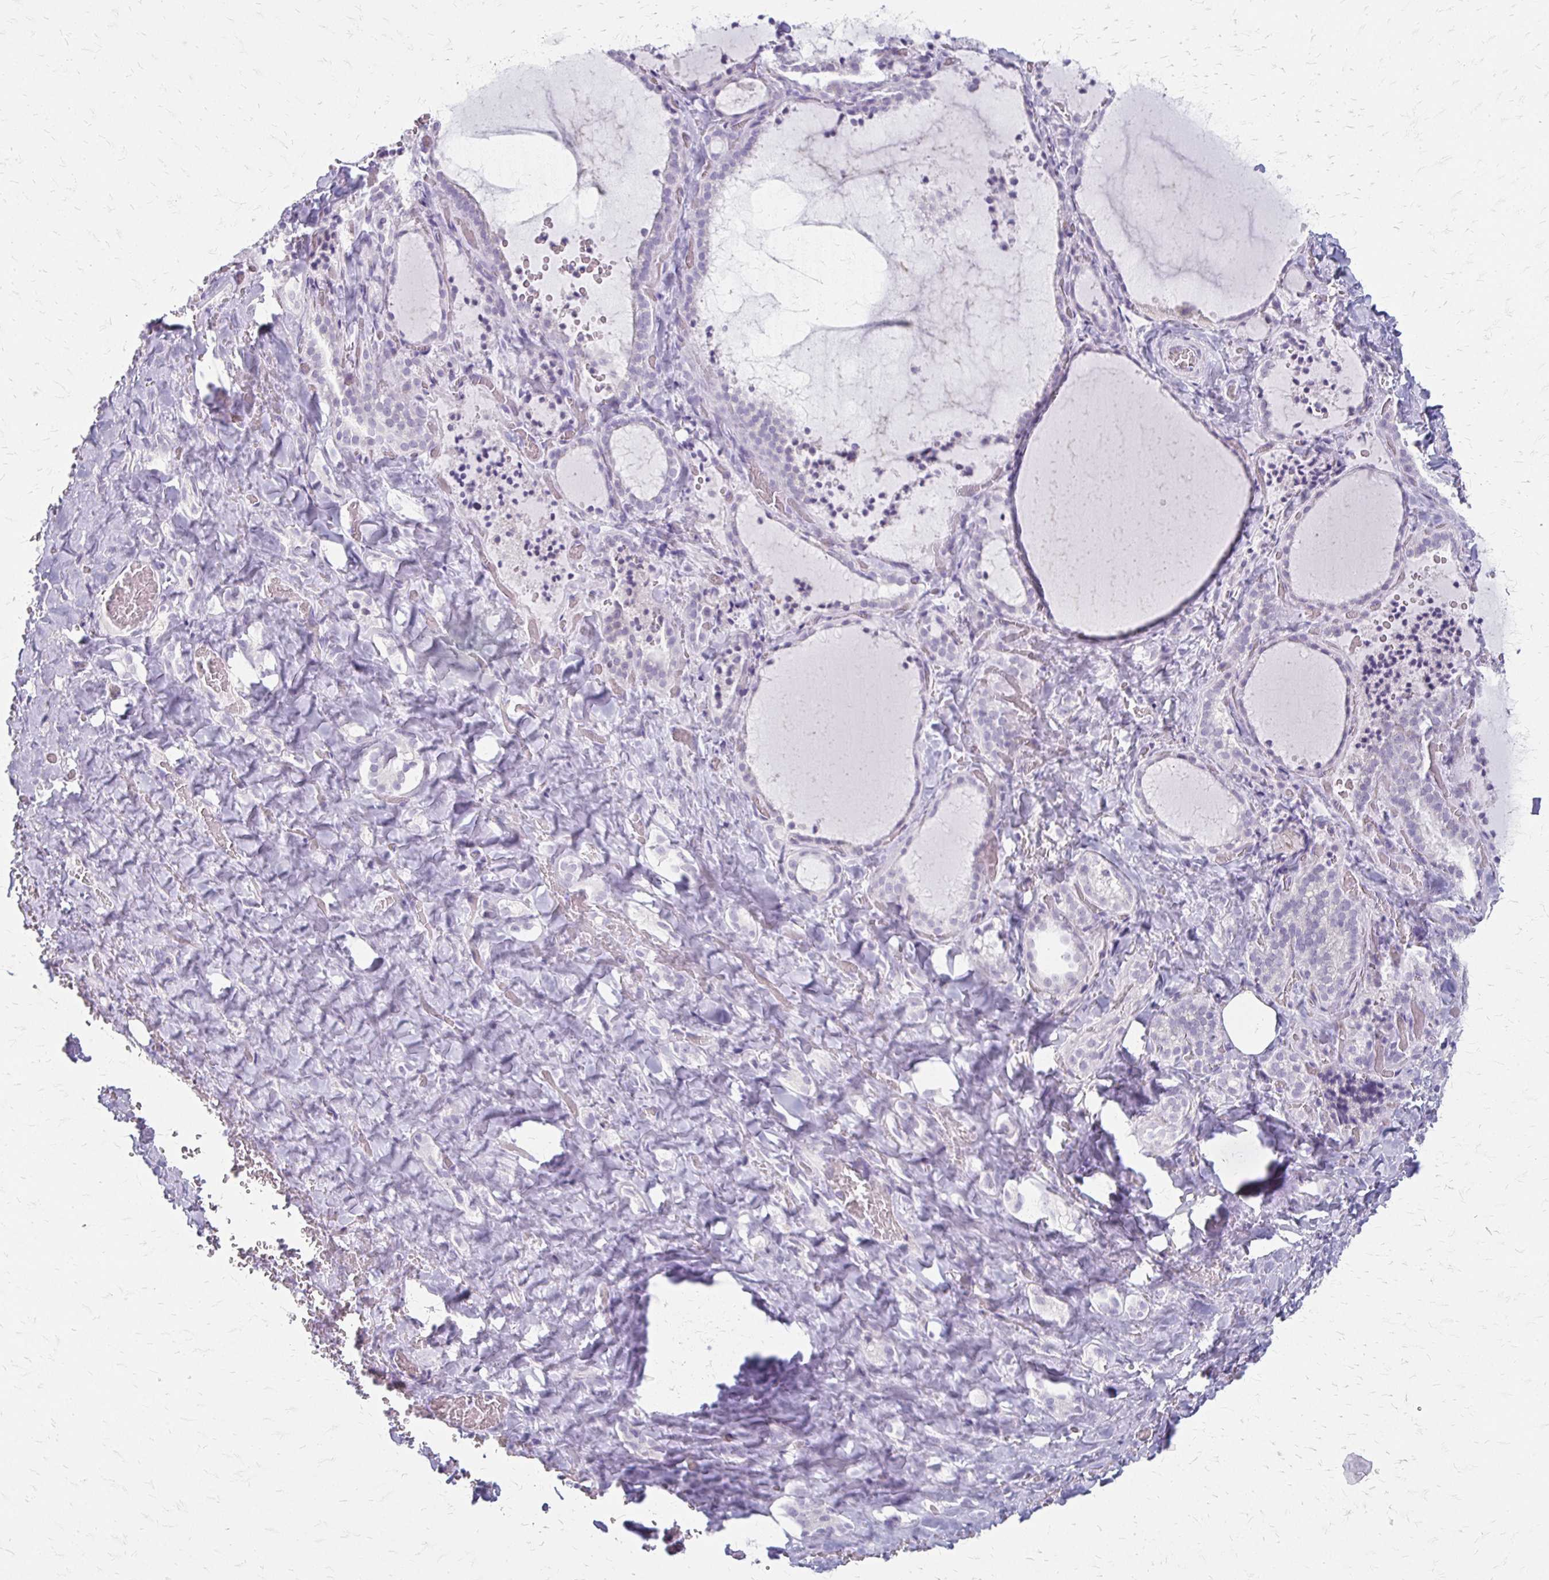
{"staining": {"intensity": "negative", "quantity": "none", "location": "none"}, "tissue": "thyroid gland", "cell_type": "Glandular cells", "image_type": "normal", "snomed": [{"axis": "morphology", "description": "Normal tissue, NOS"}, {"axis": "topography", "description": "Thyroid gland"}], "caption": "DAB immunohistochemical staining of unremarkable human thyroid gland demonstrates no significant positivity in glandular cells.", "gene": "ACP5", "patient": {"sex": "female", "age": 22}}